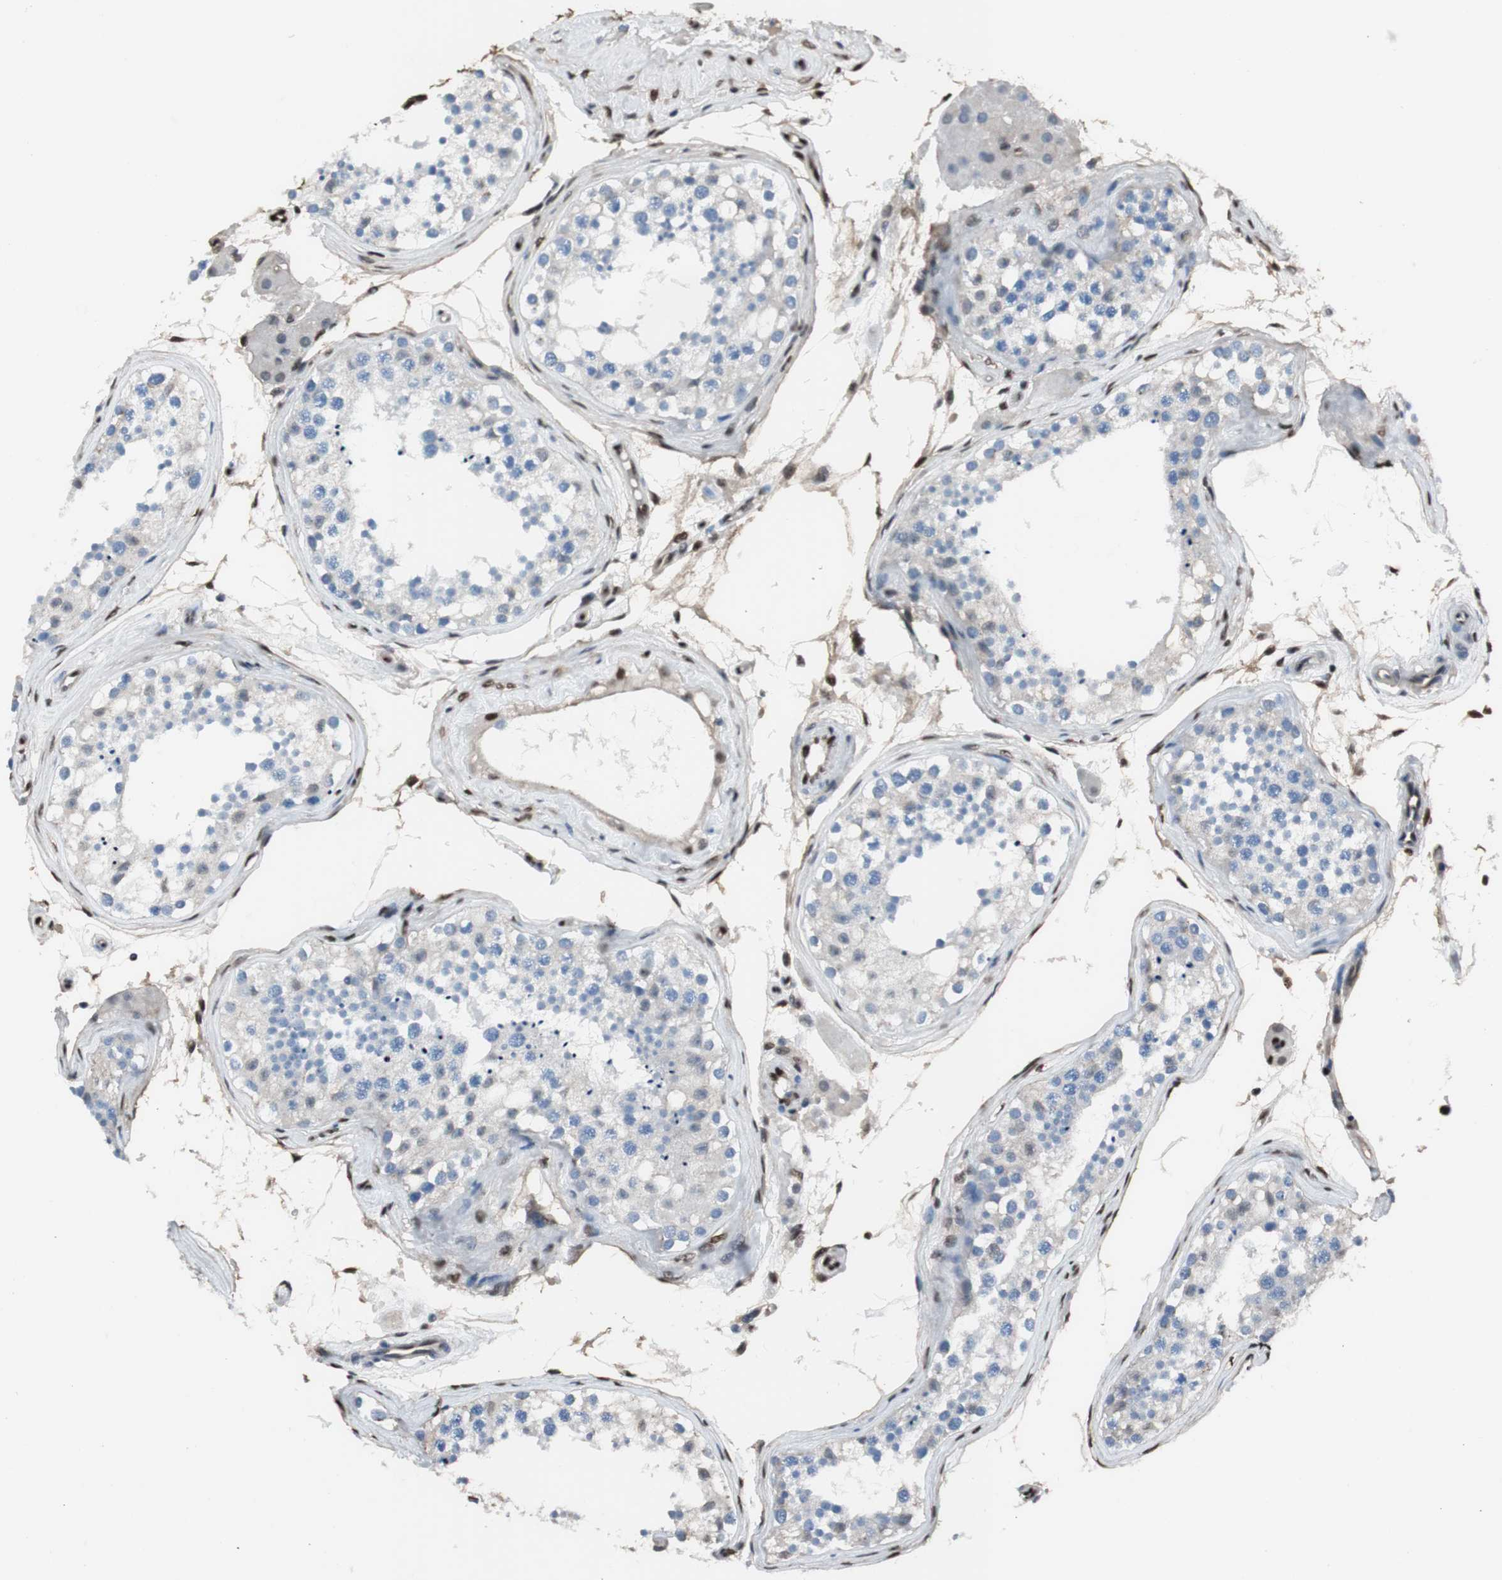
{"staining": {"intensity": "negative", "quantity": "none", "location": "none"}, "tissue": "testis", "cell_type": "Cells in seminiferous ducts", "image_type": "normal", "snomed": [{"axis": "morphology", "description": "Normal tissue, NOS"}, {"axis": "topography", "description": "Testis"}], "caption": "High power microscopy image of an immunohistochemistry (IHC) photomicrograph of unremarkable testis, revealing no significant staining in cells in seminiferous ducts.", "gene": "PML", "patient": {"sex": "male", "age": 68}}